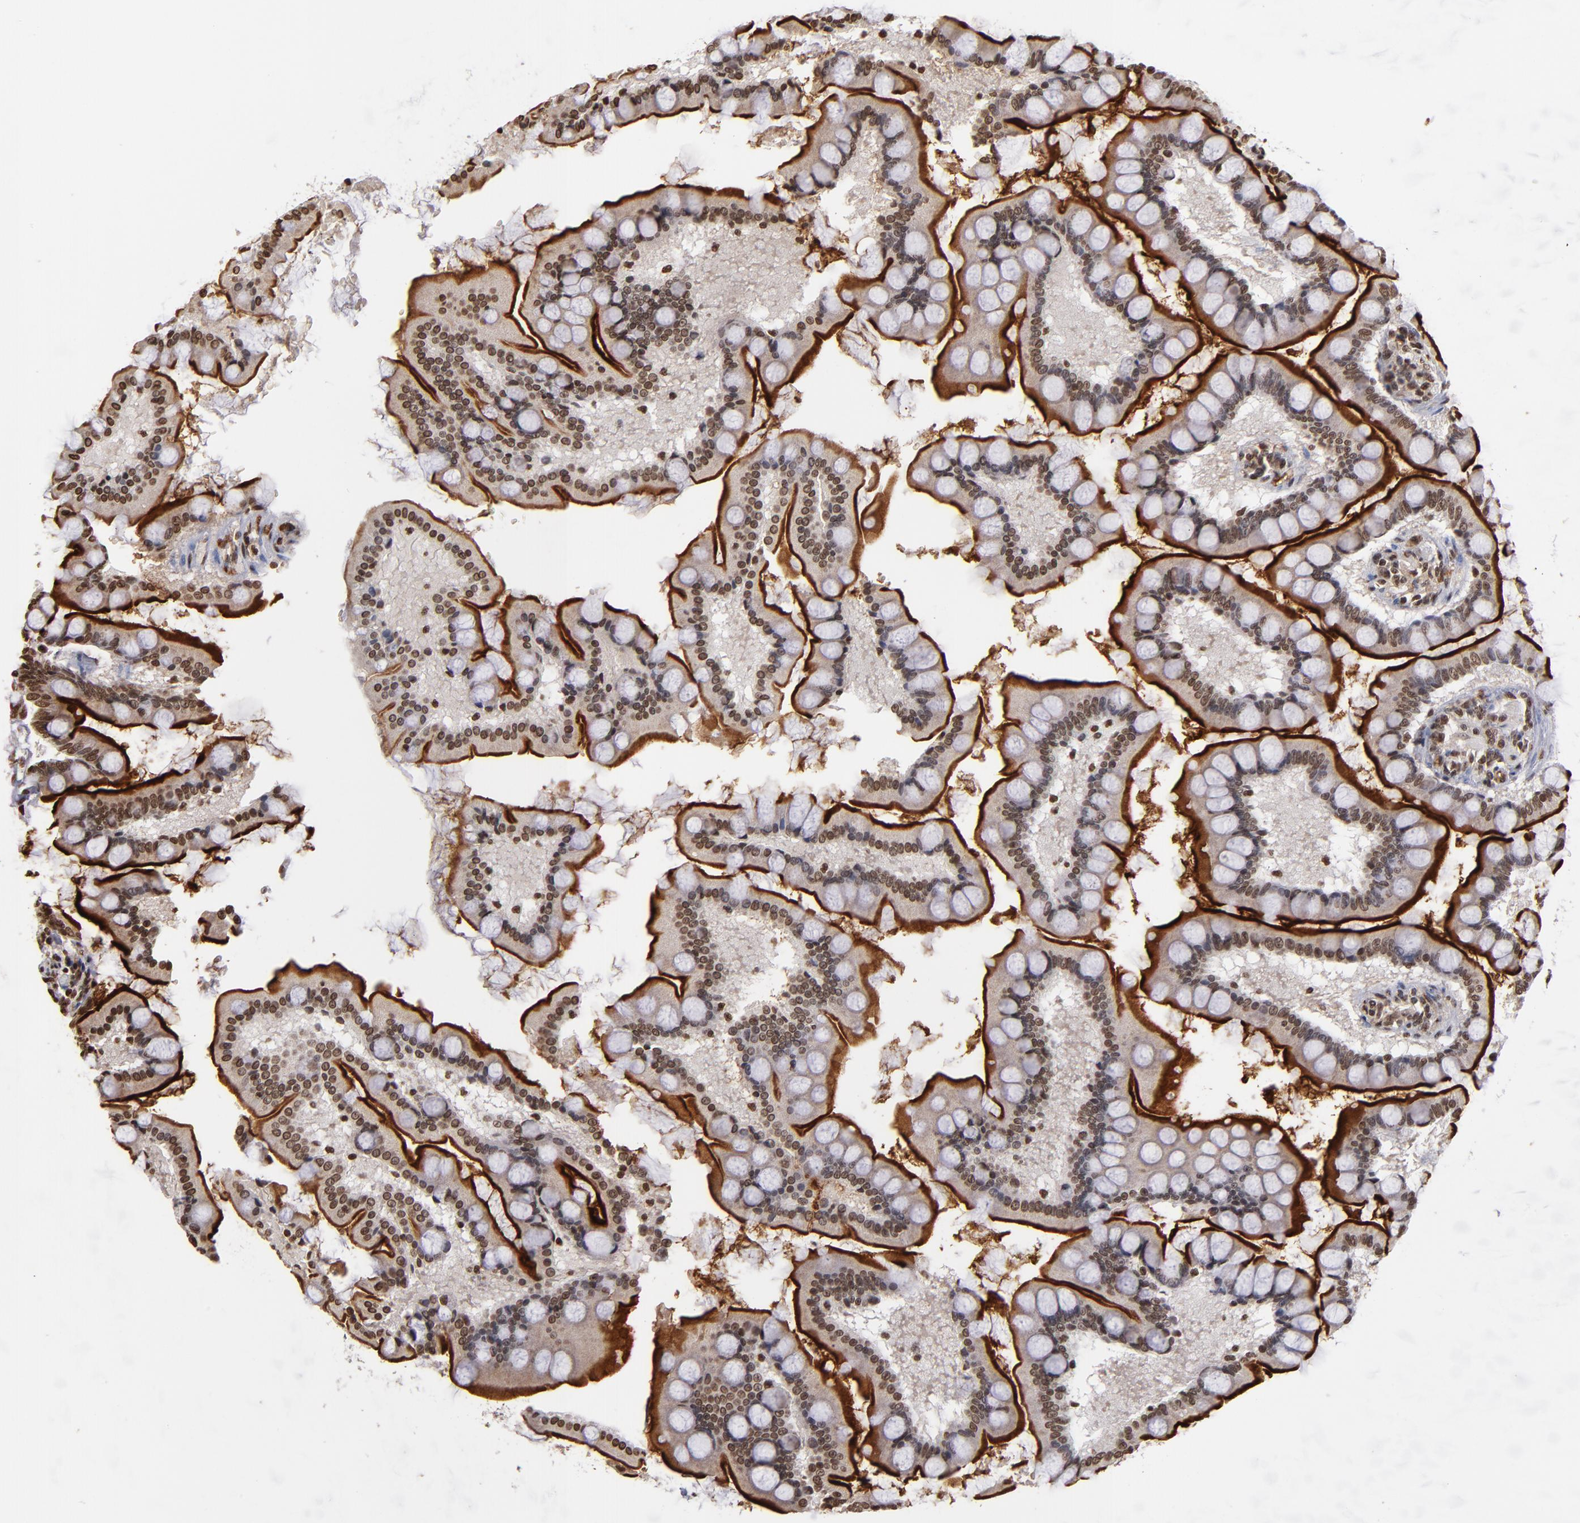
{"staining": {"intensity": "moderate", "quantity": ">75%", "location": "cytoplasmic/membranous,nuclear"}, "tissue": "small intestine", "cell_type": "Glandular cells", "image_type": "normal", "snomed": [{"axis": "morphology", "description": "Normal tissue, NOS"}, {"axis": "topography", "description": "Small intestine"}], "caption": "Immunohistochemical staining of unremarkable human small intestine reveals >75% levels of moderate cytoplasmic/membranous,nuclear protein positivity in about >75% of glandular cells. Nuclei are stained in blue.", "gene": "ABL2", "patient": {"sex": "male", "age": 41}}